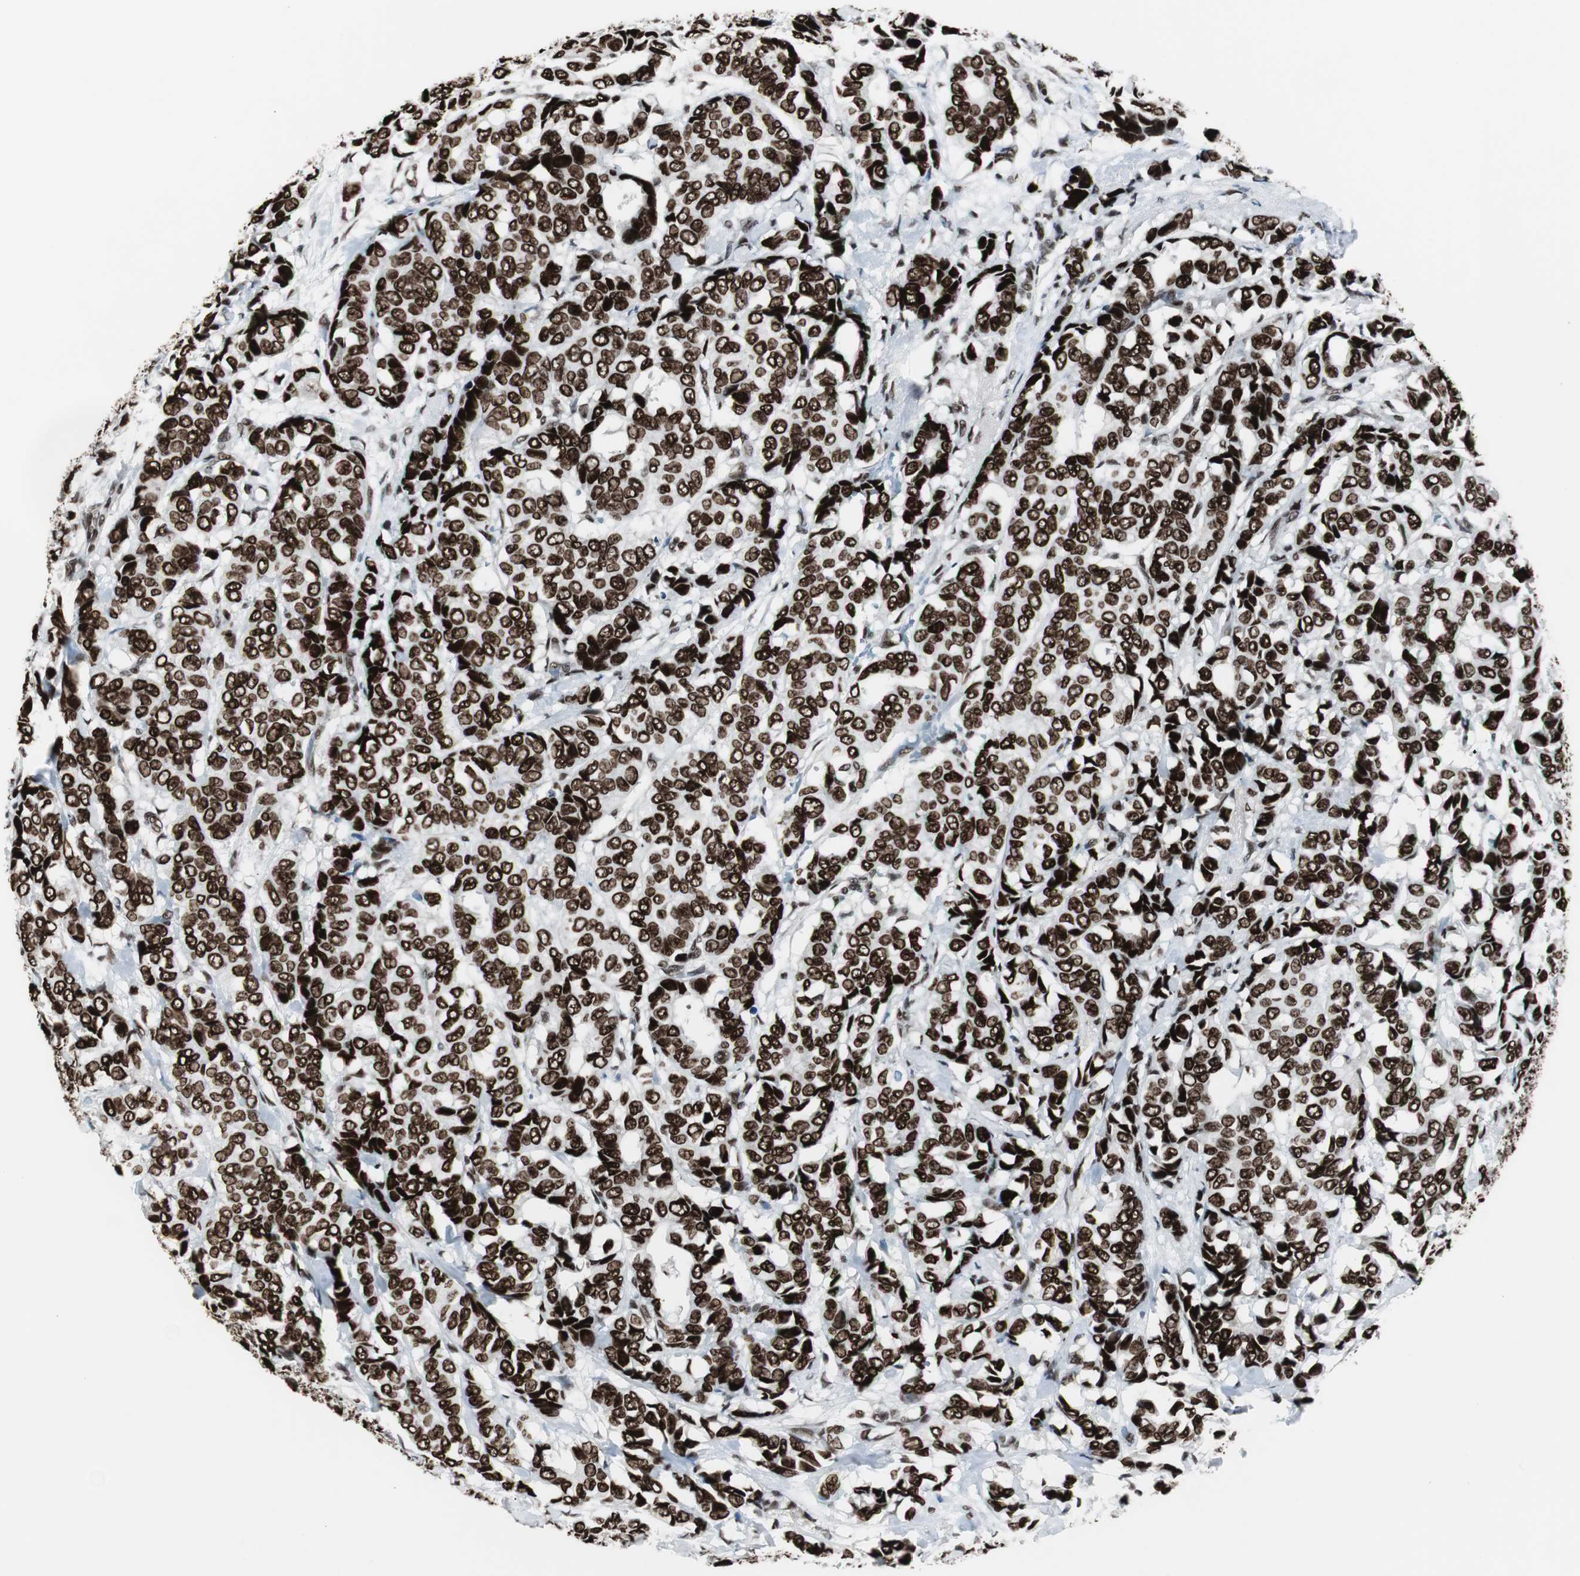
{"staining": {"intensity": "strong", "quantity": ">75%", "location": "nuclear"}, "tissue": "breast cancer", "cell_type": "Tumor cells", "image_type": "cancer", "snomed": [{"axis": "morphology", "description": "Duct carcinoma"}, {"axis": "topography", "description": "Breast"}], "caption": "Human breast cancer (invasive ductal carcinoma) stained for a protein (brown) displays strong nuclear positive positivity in approximately >75% of tumor cells.", "gene": "XRCC1", "patient": {"sex": "female", "age": 87}}